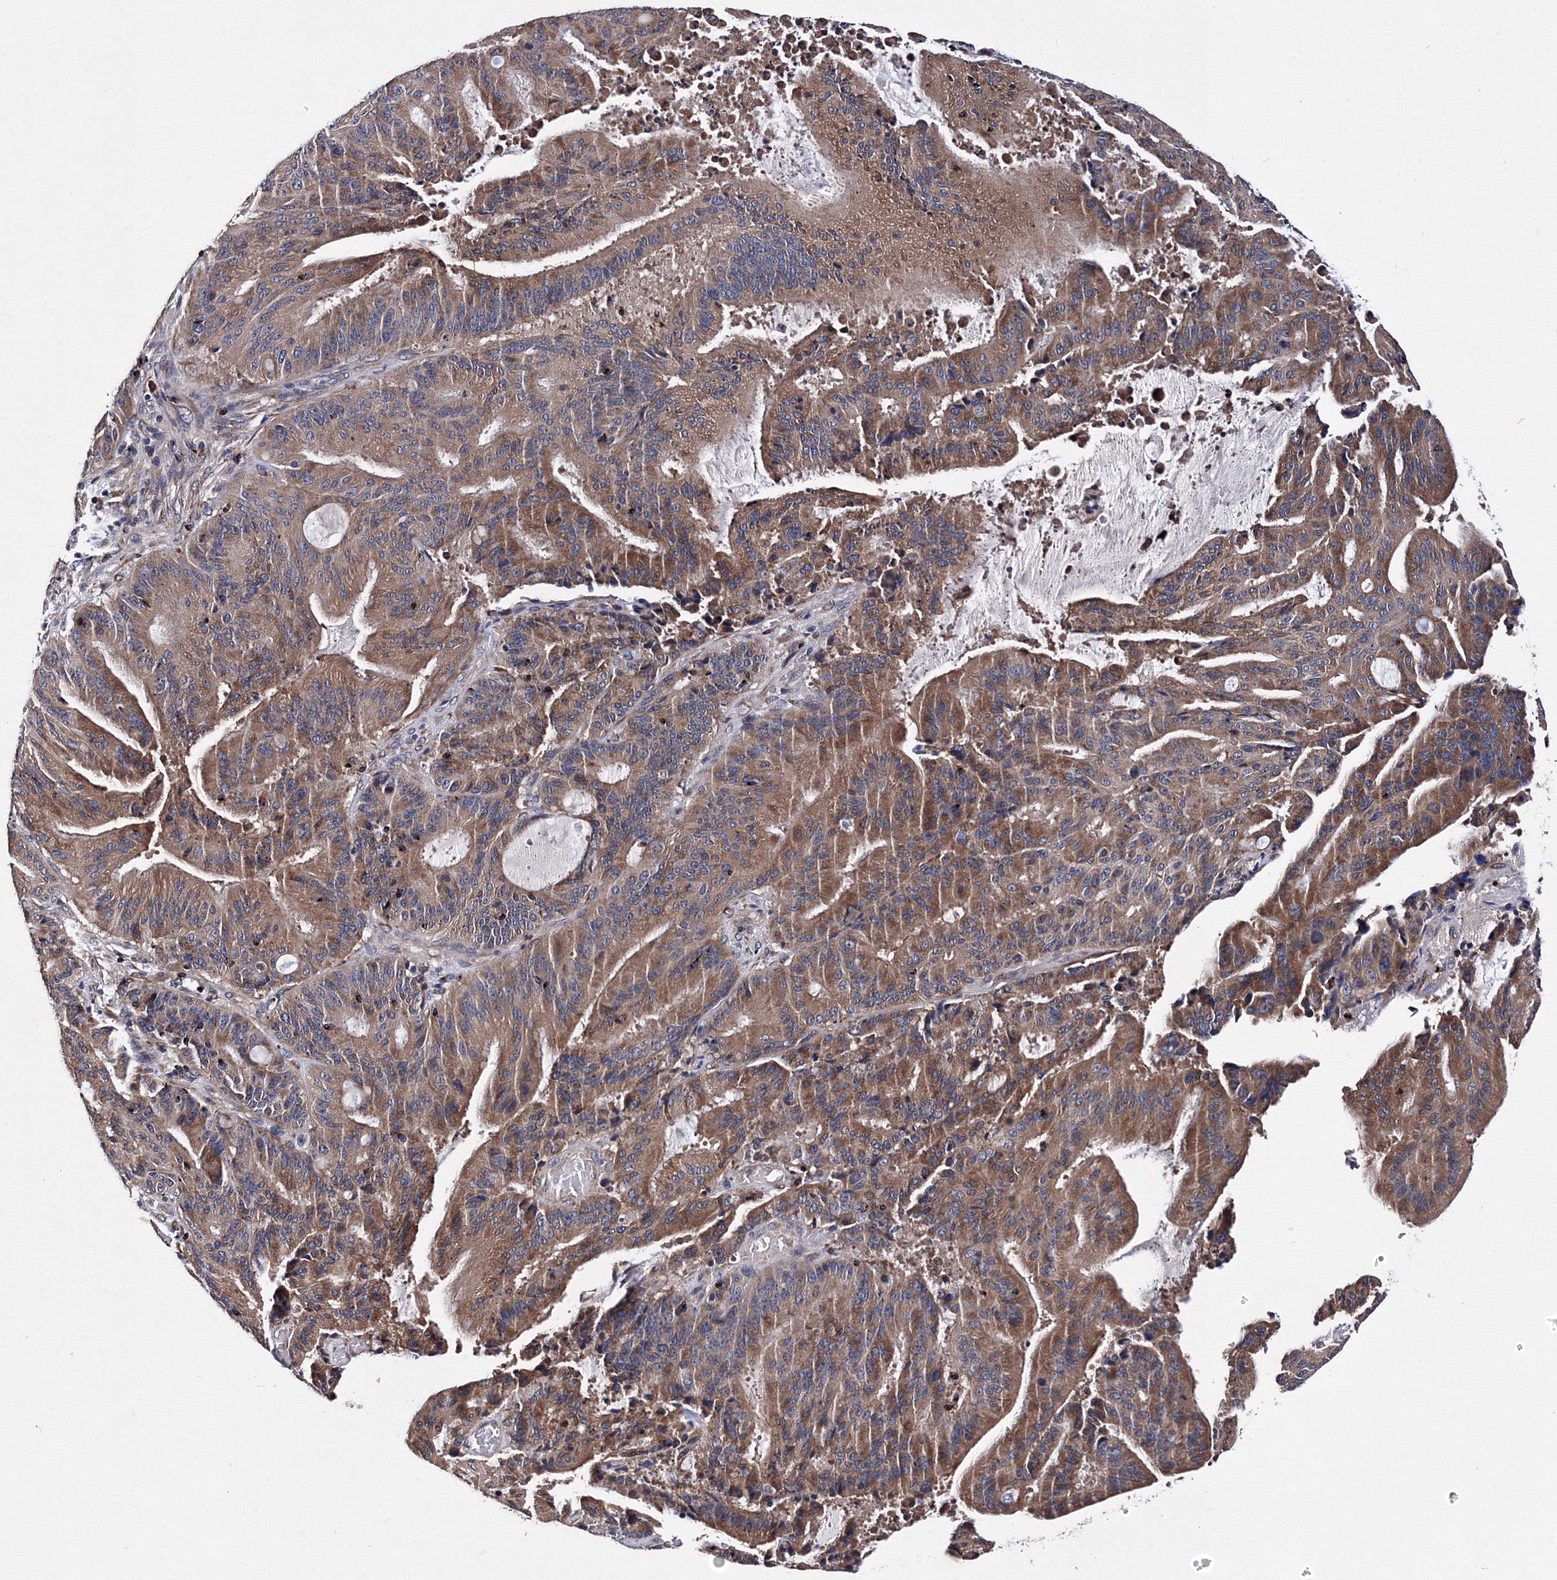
{"staining": {"intensity": "moderate", "quantity": ">75%", "location": "cytoplasmic/membranous"}, "tissue": "liver cancer", "cell_type": "Tumor cells", "image_type": "cancer", "snomed": [{"axis": "morphology", "description": "Normal tissue, NOS"}, {"axis": "morphology", "description": "Cholangiocarcinoma"}, {"axis": "topography", "description": "Liver"}, {"axis": "topography", "description": "Peripheral nerve tissue"}], "caption": "IHC of human cholangiocarcinoma (liver) displays medium levels of moderate cytoplasmic/membranous staining in approximately >75% of tumor cells.", "gene": "PHYKPL", "patient": {"sex": "female", "age": 73}}